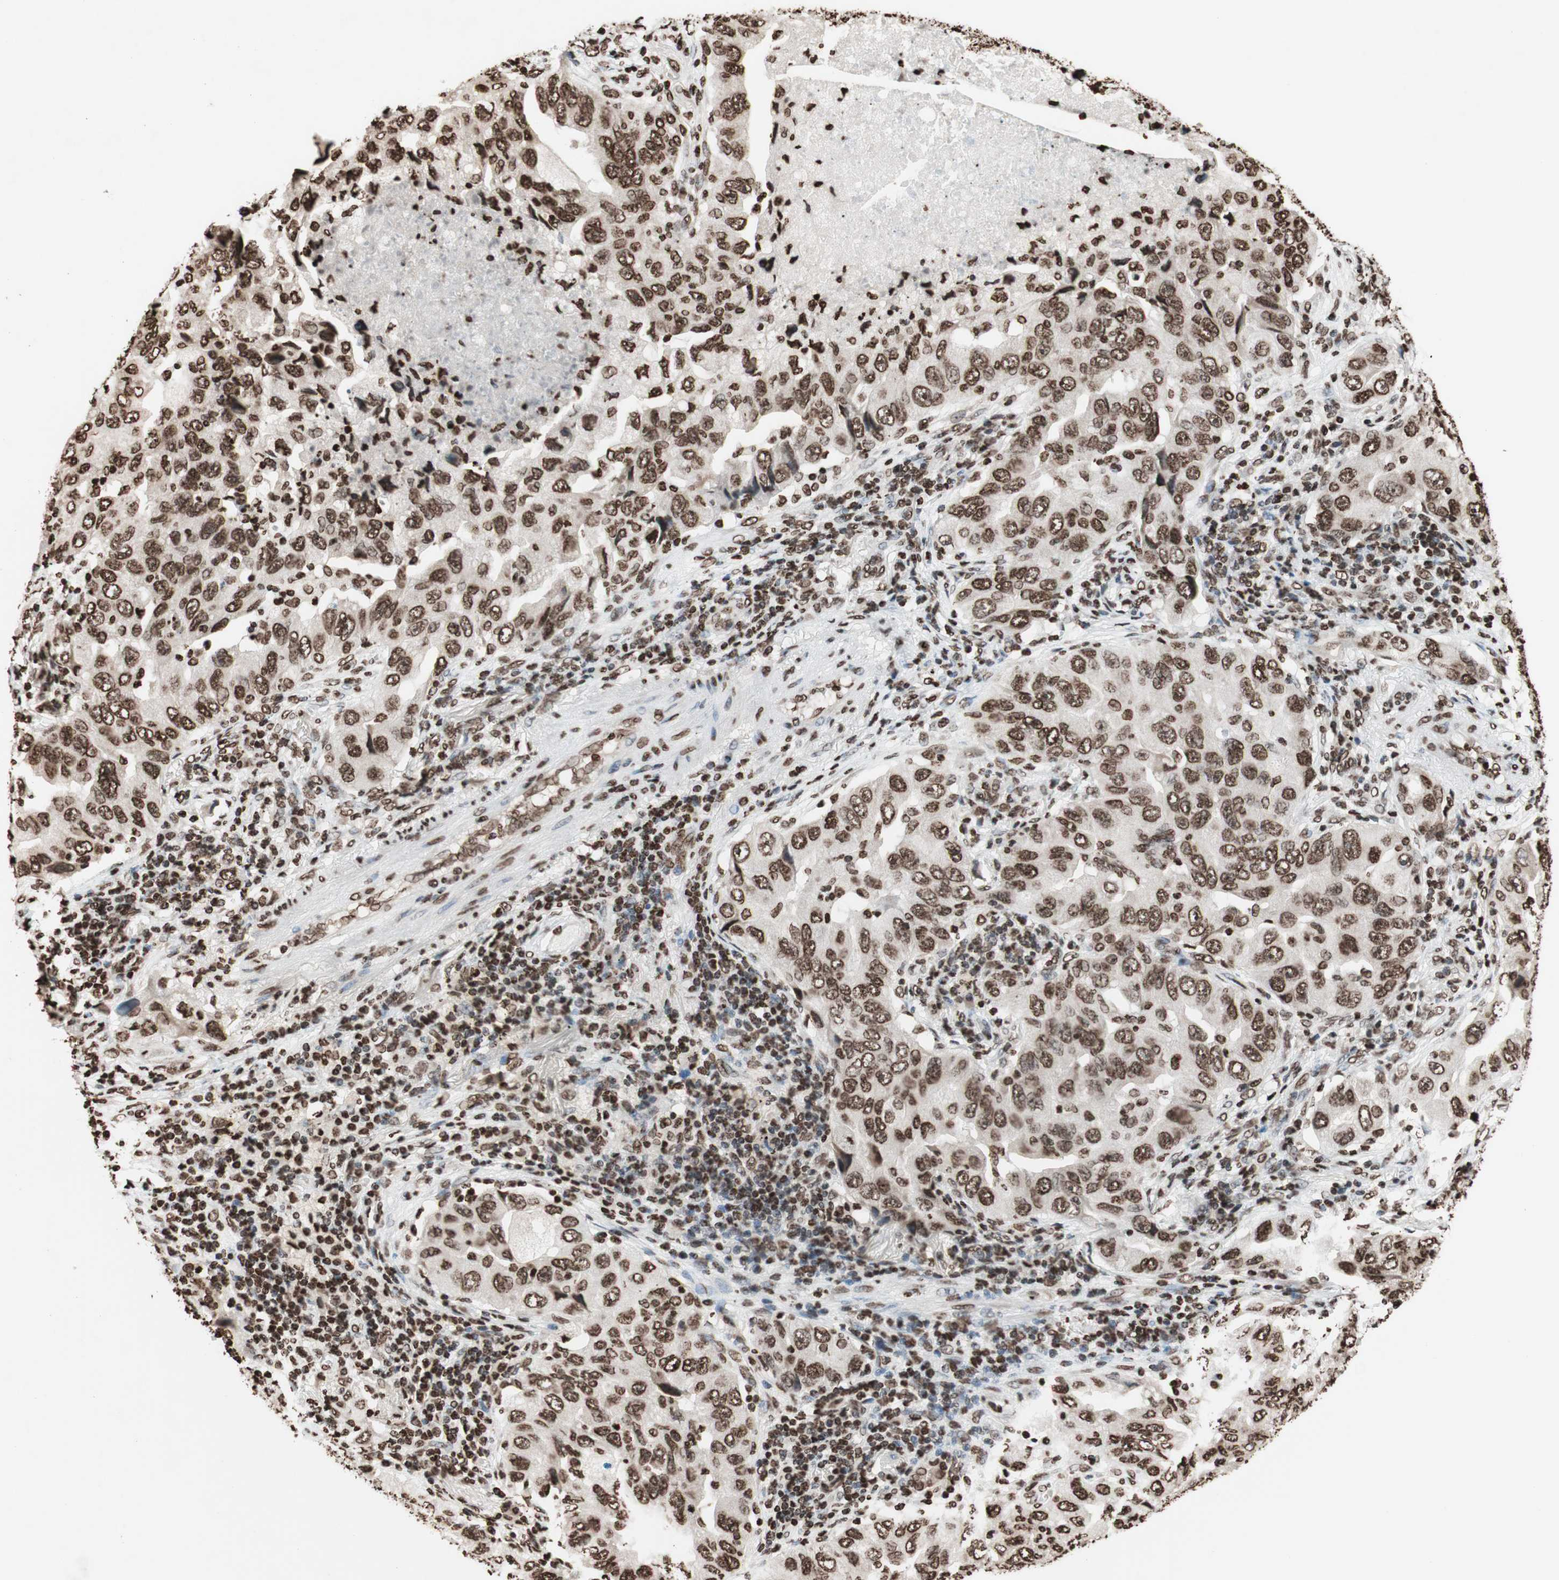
{"staining": {"intensity": "moderate", "quantity": ">75%", "location": "nuclear"}, "tissue": "lung cancer", "cell_type": "Tumor cells", "image_type": "cancer", "snomed": [{"axis": "morphology", "description": "Adenocarcinoma, NOS"}, {"axis": "topography", "description": "Lung"}], "caption": "This photomicrograph displays lung cancer stained with immunohistochemistry to label a protein in brown. The nuclear of tumor cells show moderate positivity for the protein. Nuclei are counter-stained blue.", "gene": "NCOA3", "patient": {"sex": "female", "age": 65}}